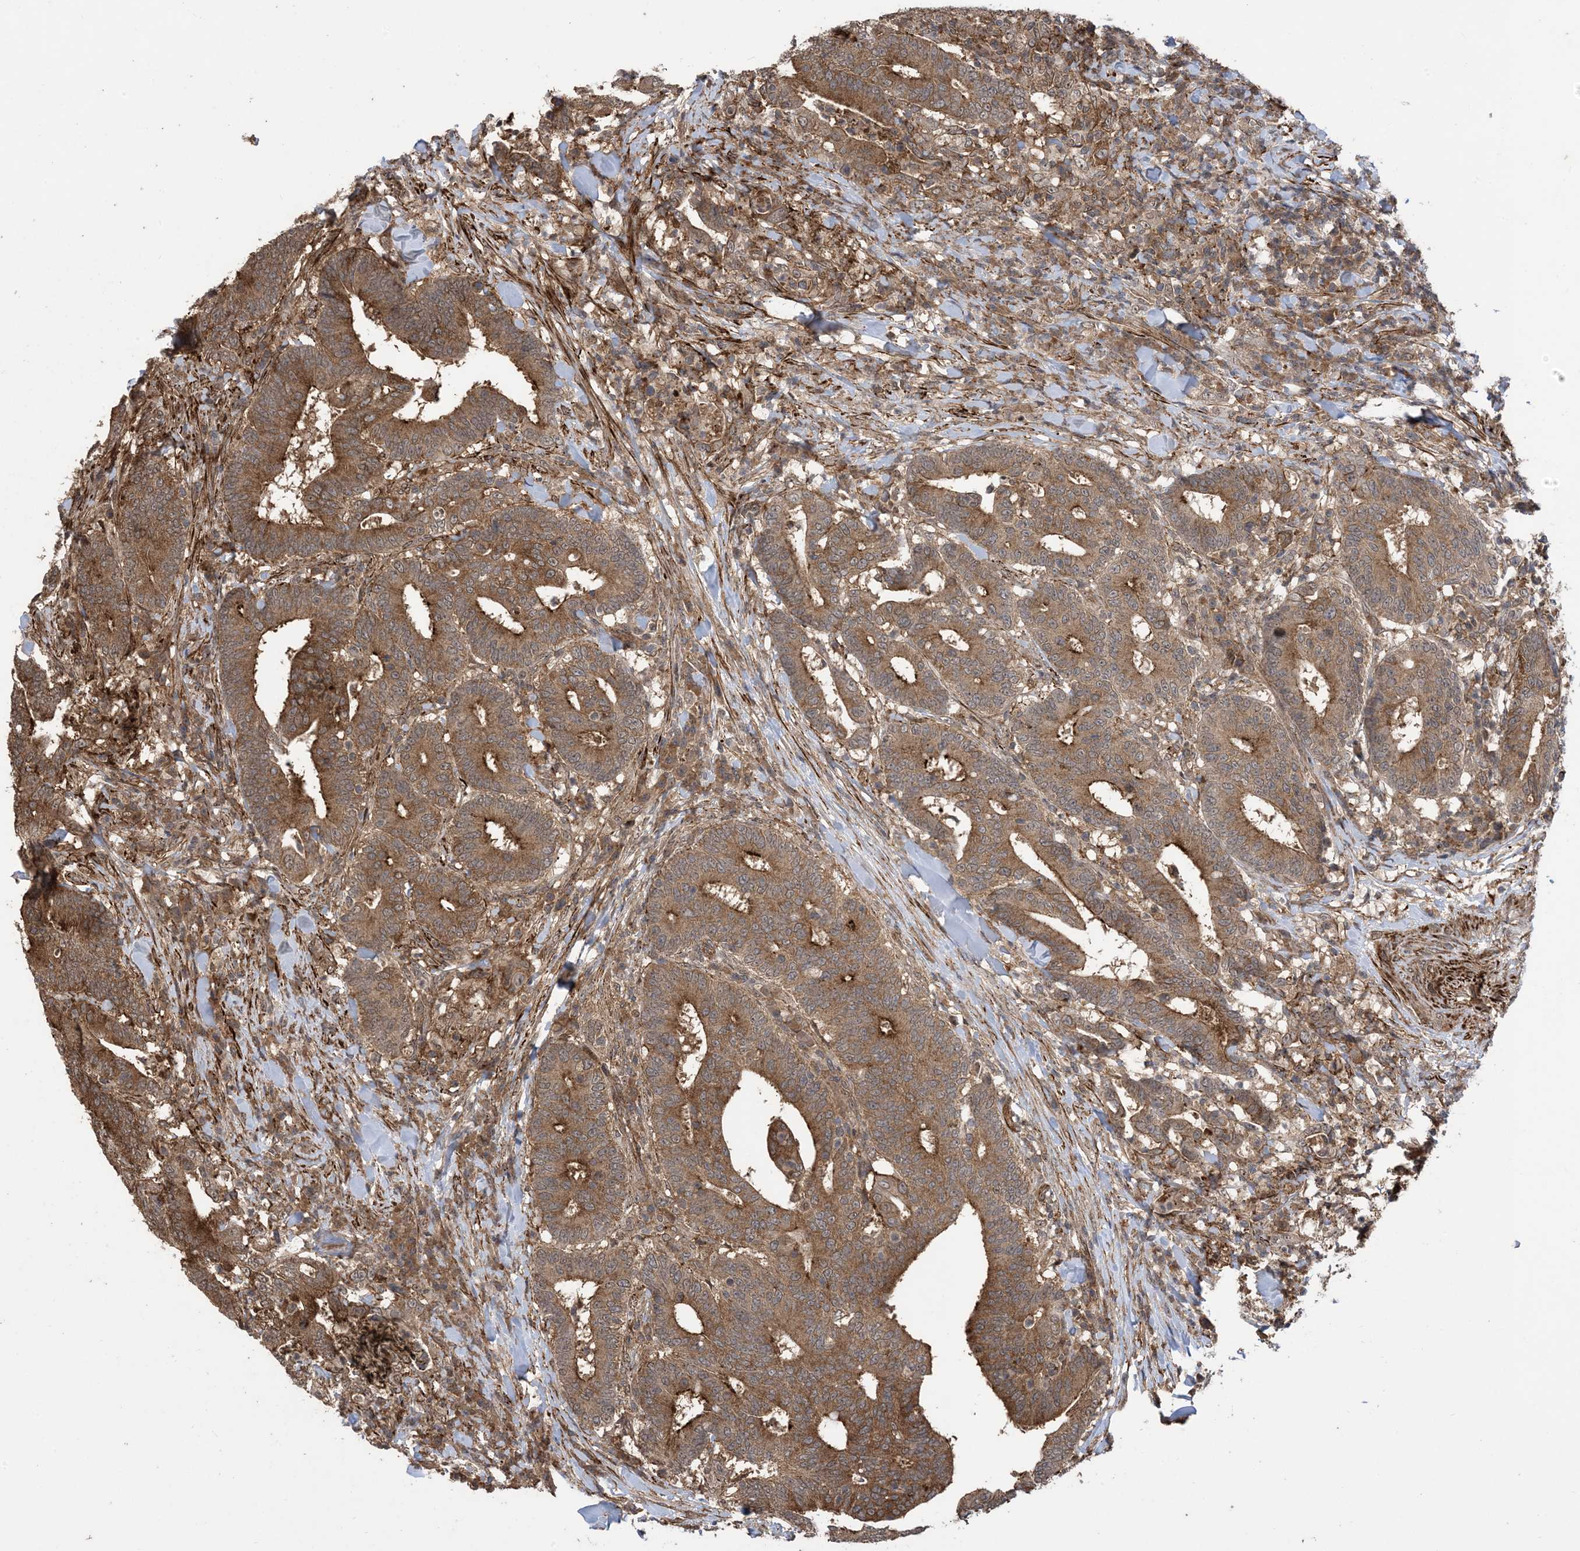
{"staining": {"intensity": "moderate", "quantity": ">75%", "location": "cytoplasmic/membranous"}, "tissue": "colorectal cancer", "cell_type": "Tumor cells", "image_type": "cancer", "snomed": [{"axis": "morphology", "description": "Adenocarcinoma, NOS"}, {"axis": "topography", "description": "Colon"}], "caption": "This micrograph reveals immunohistochemistry staining of colorectal cancer (adenocarcinoma), with medium moderate cytoplasmic/membranous staining in about >75% of tumor cells.", "gene": "ZNF511", "patient": {"sex": "female", "age": 66}}